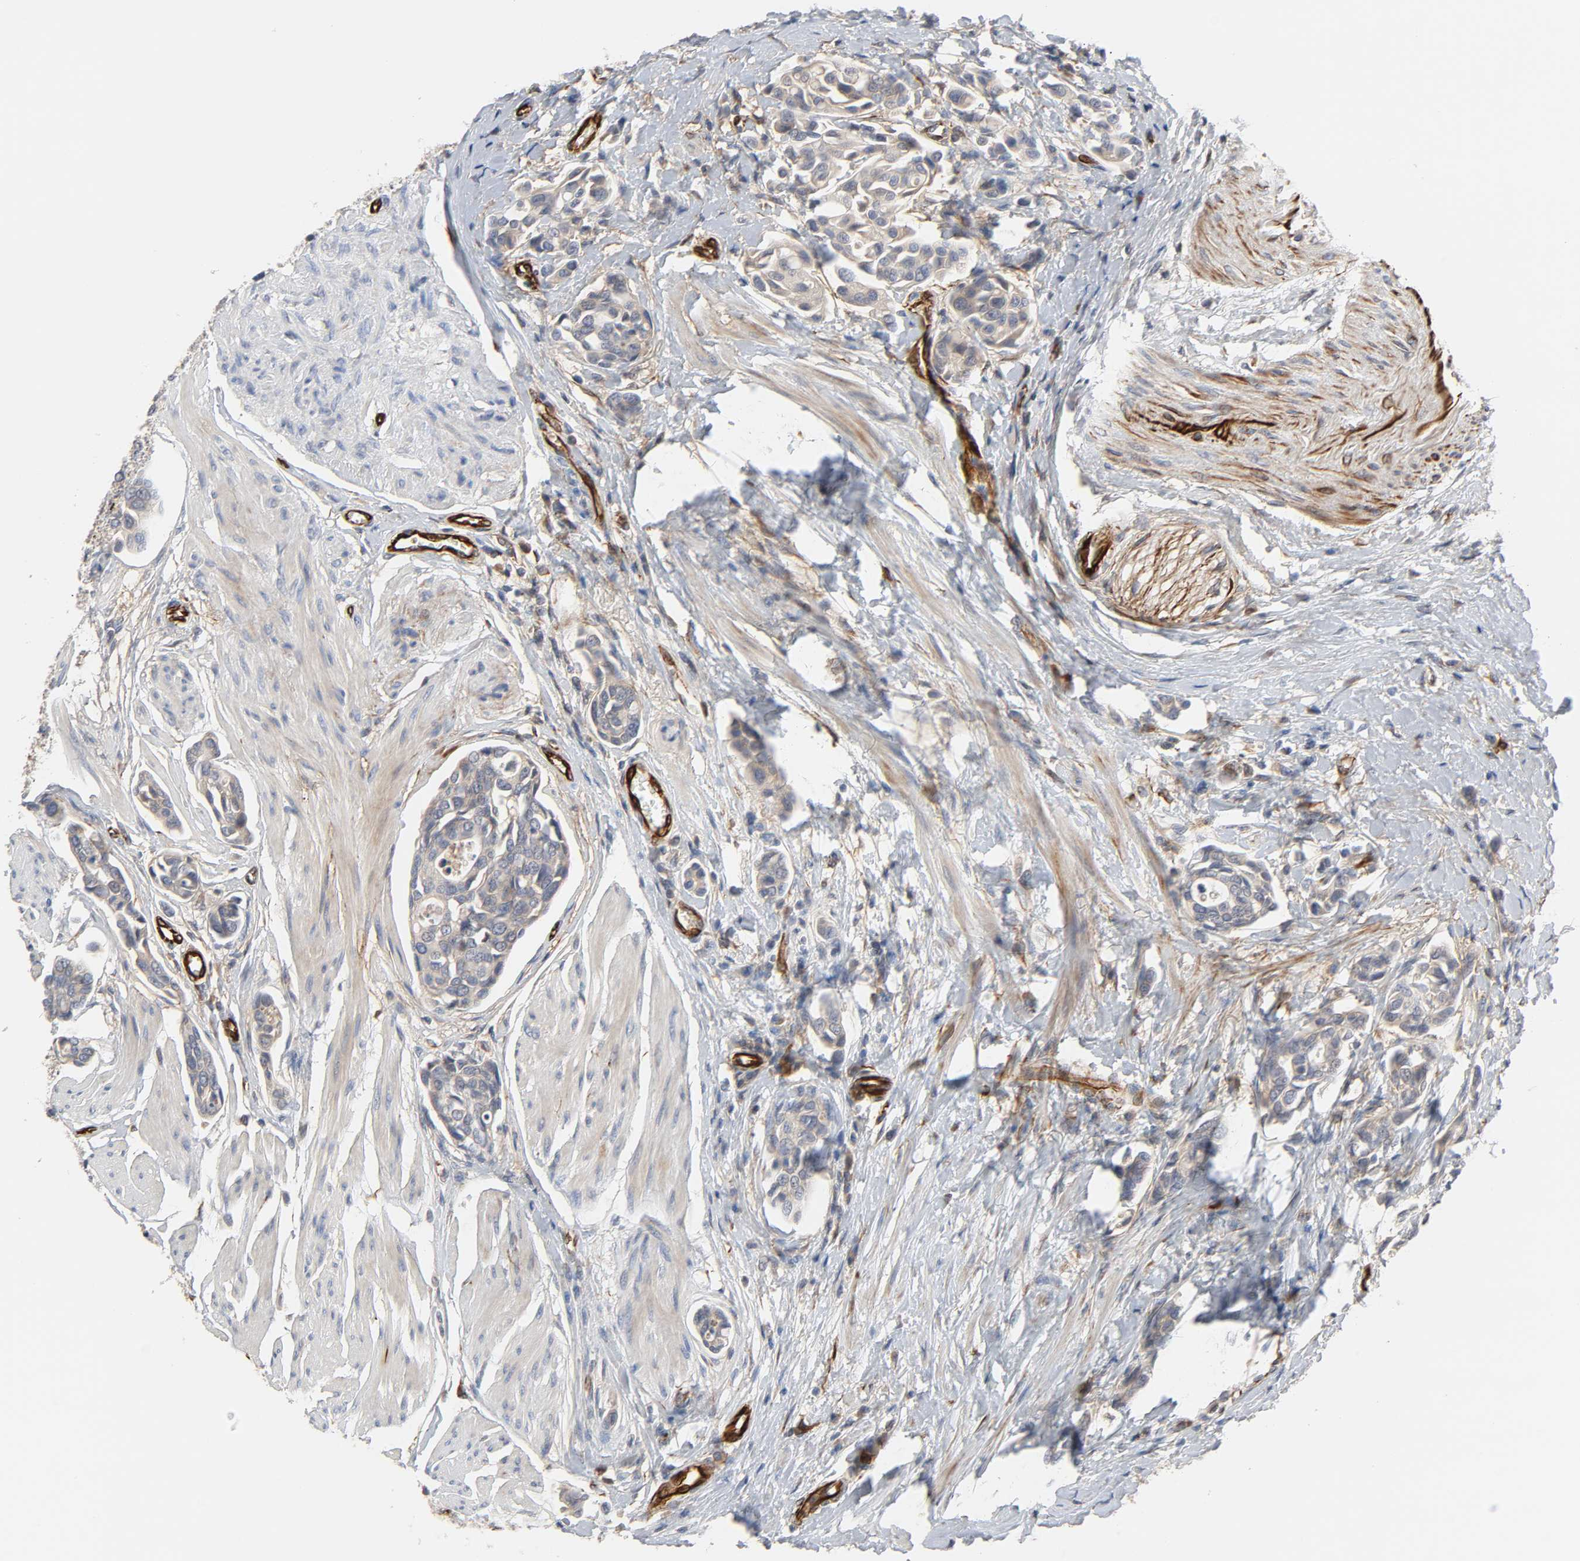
{"staining": {"intensity": "moderate", "quantity": ">75%", "location": "cytoplasmic/membranous"}, "tissue": "urothelial cancer", "cell_type": "Tumor cells", "image_type": "cancer", "snomed": [{"axis": "morphology", "description": "Urothelial carcinoma, High grade"}, {"axis": "topography", "description": "Urinary bladder"}], "caption": "Immunohistochemistry (DAB (3,3'-diaminobenzidine)) staining of high-grade urothelial carcinoma shows moderate cytoplasmic/membranous protein expression in approximately >75% of tumor cells. Using DAB (3,3'-diaminobenzidine) (brown) and hematoxylin (blue) stains, captured at high magnification using brightfield microscopy.", "gene": "FAM118A", "patient": {"sex": "male", "age": 78}}